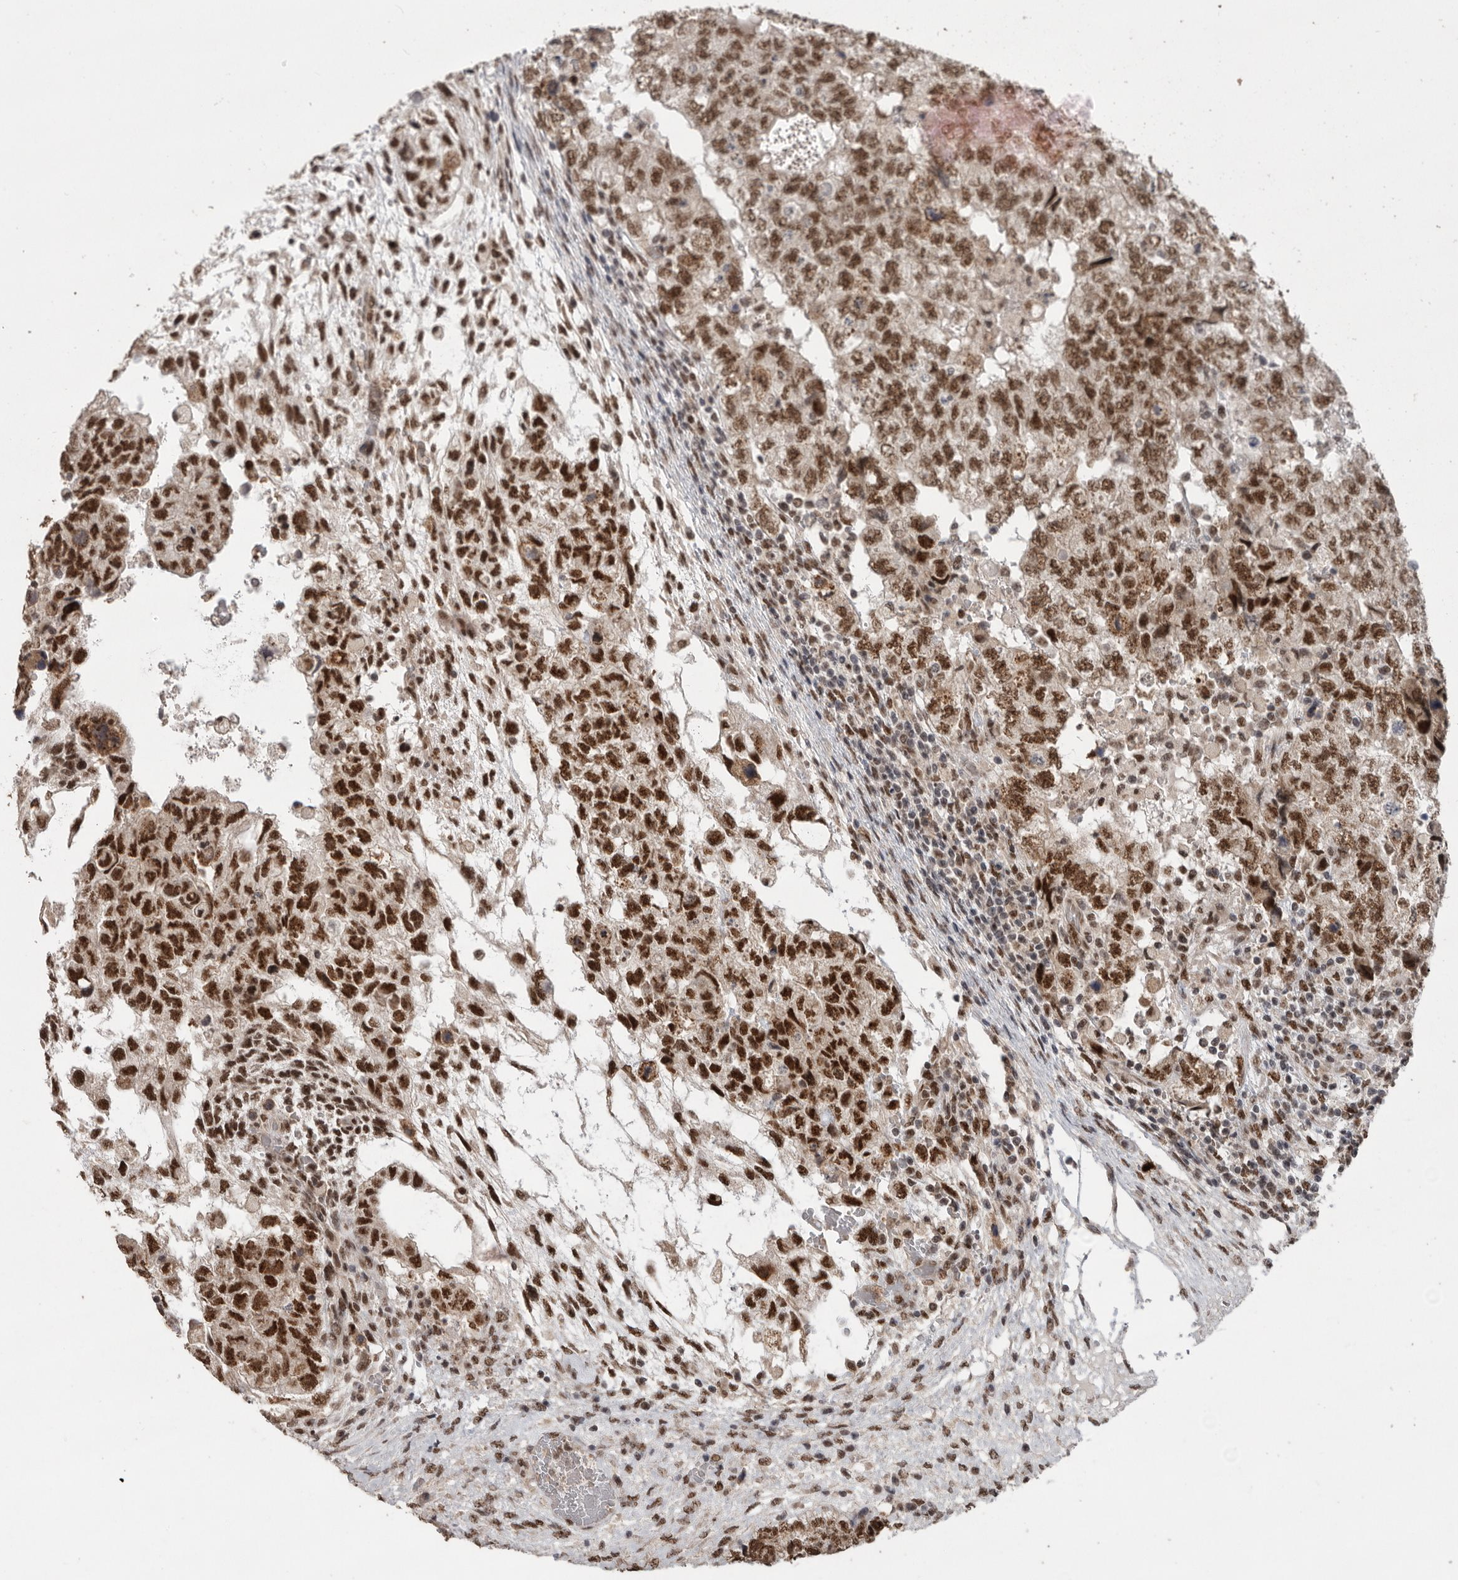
{"staining": {"intensity": "strong", "quantity": ">75%", "location": "nuclear"}, "tissue": "testis cancer", "cell_type": "Tumor cells", "image_type": "cancer", "snomed": [{"axis": "morphology", "description": "Carcinoma, Embryonal, NOS"}, {"axis": "topography", "description": "Testis"}], "caption": "IHC (DAB (3,3'-diaminobenzidine)) staining of embryonal carcinoma (testis) reveals strong nuclear protein expression in about >75% of tumor cells.", "gene": "PPP1R10", "patient": {"sex": "male", "age": 36}}